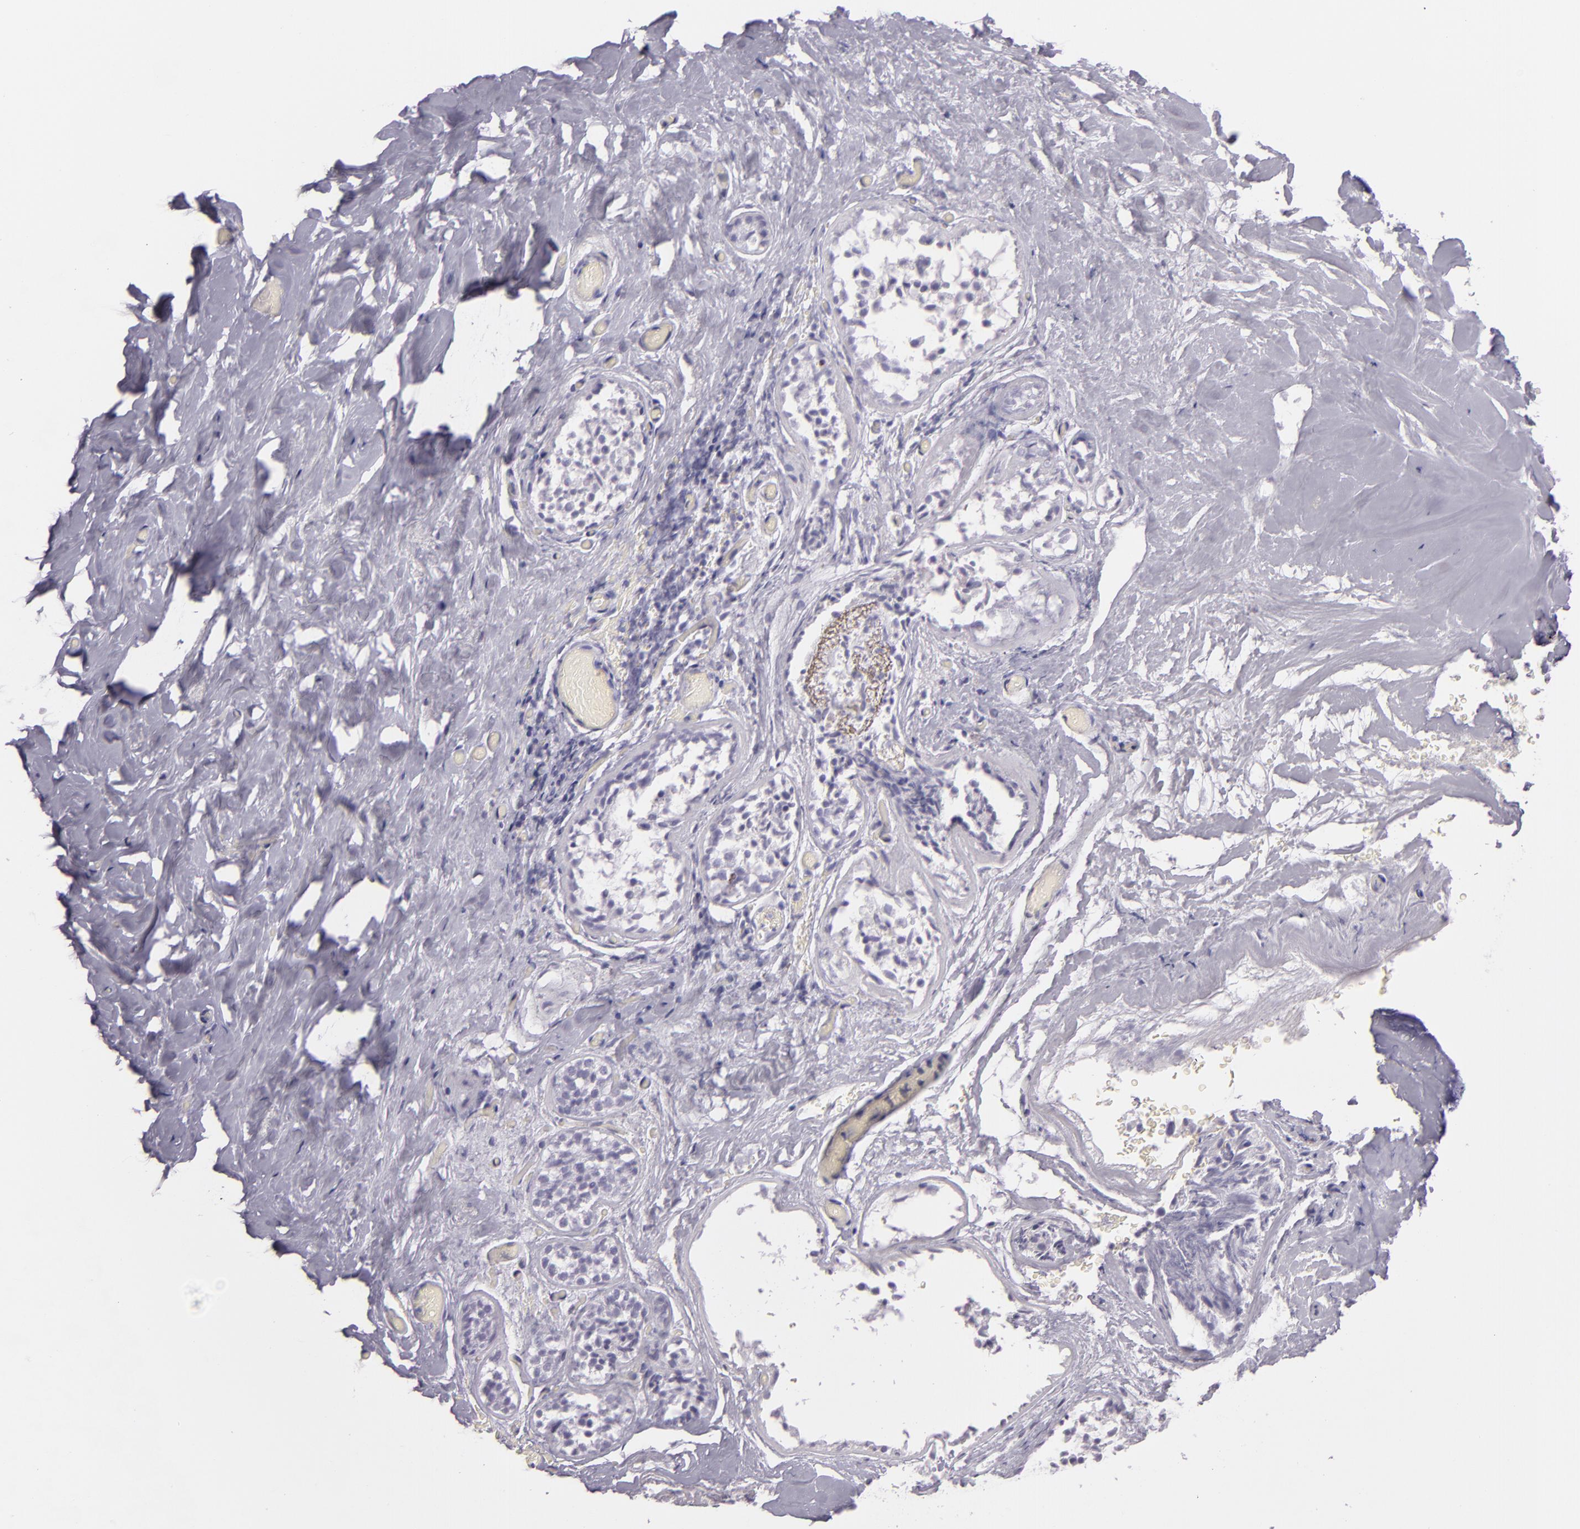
{"staining": {"intensity": "negative", "quantity": "none", "location": "none"}, "tissue": "breast", "cell_type": "Adipocytes", "image_type": "normal", "snomed": [{"axis": "morphology", "description": "Normal tissue, NOS"}, {"axis": "topography", "description": "Breast"}], "caption": "Photomicrograph shows no significant protein expression in adipocytes of normal breast.", "gene": "MUC6", "patient": {"sex": "female", "age": 75}}